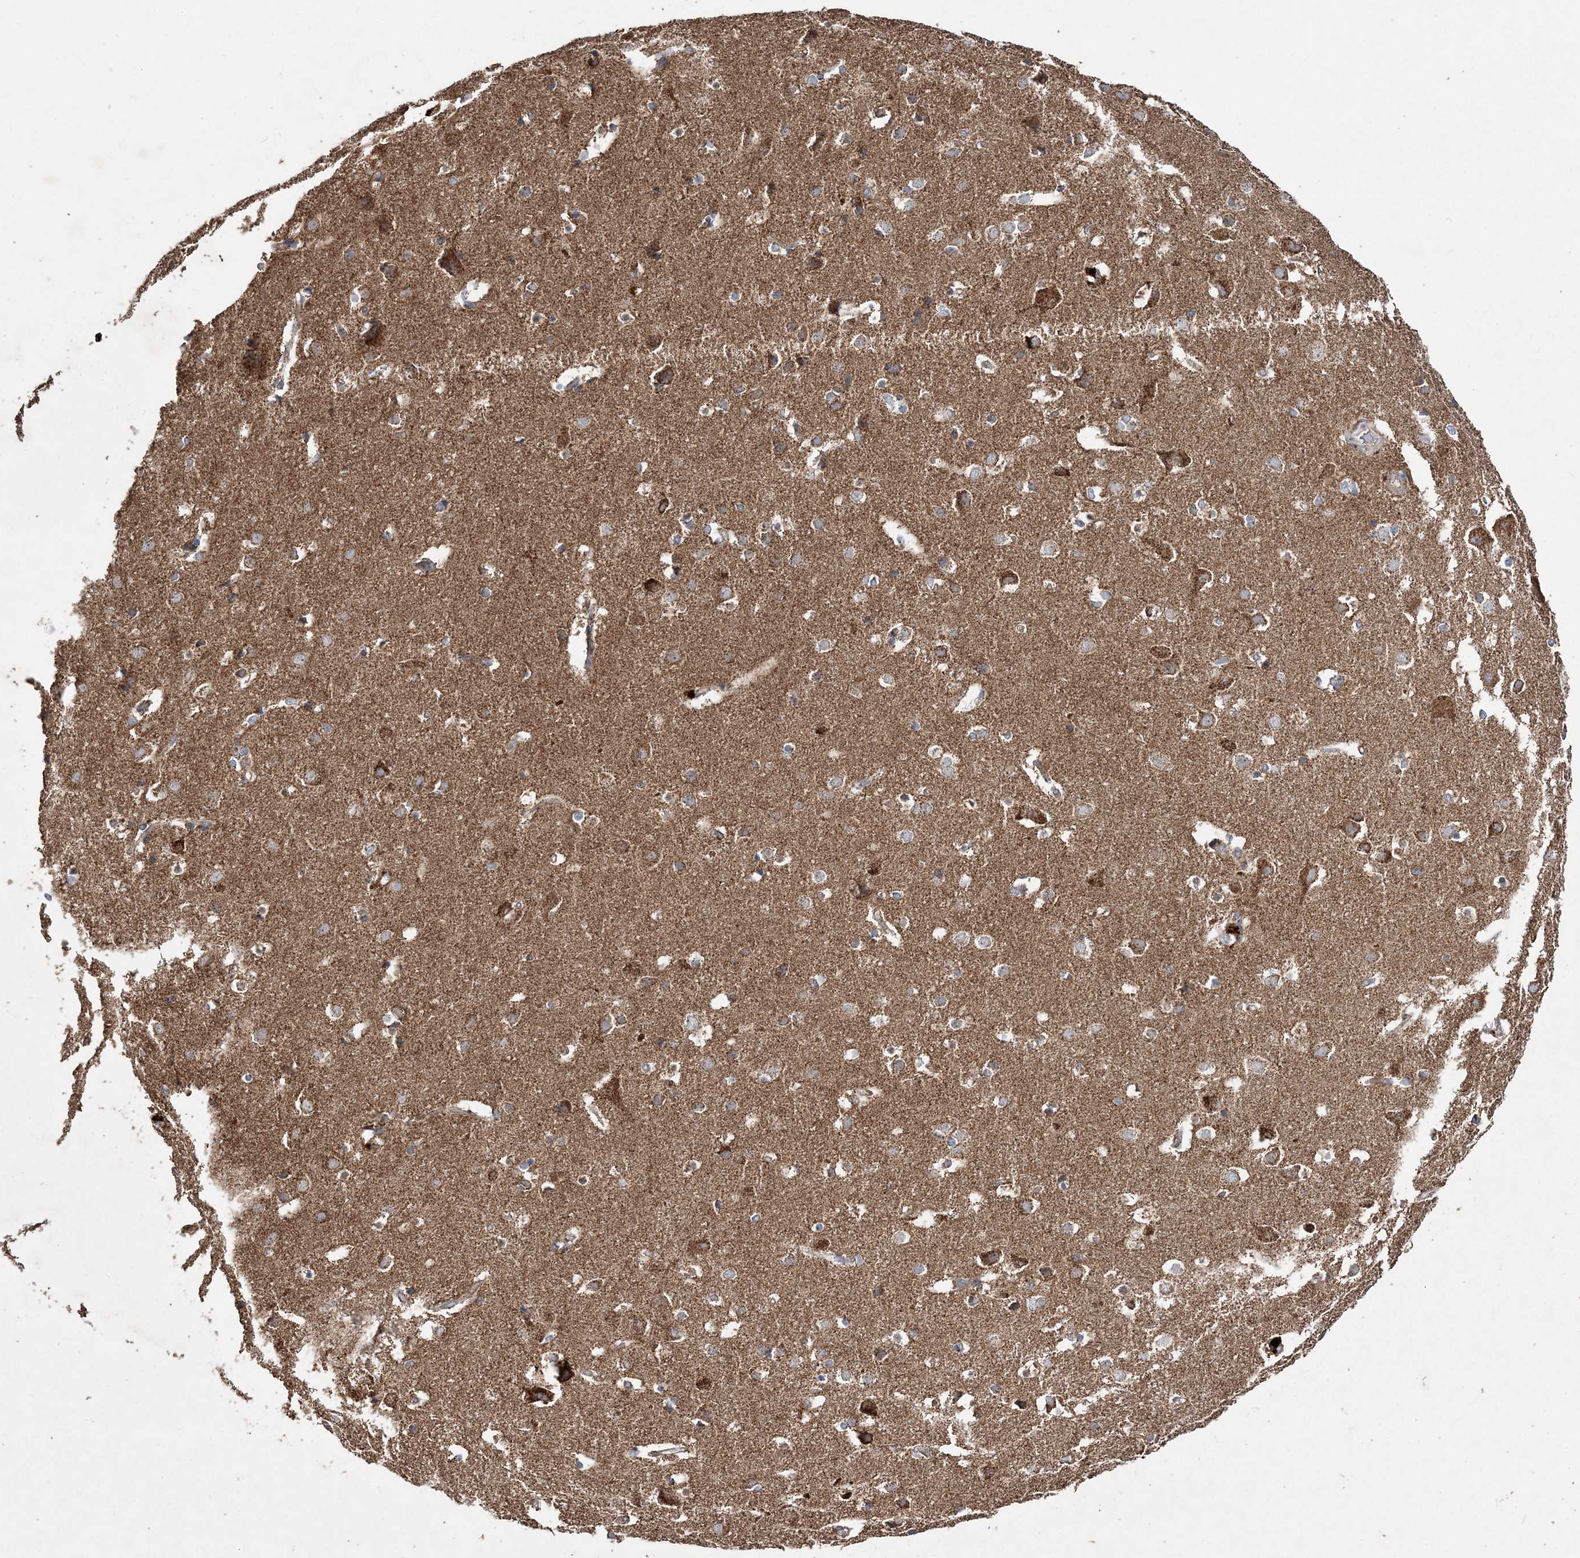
{"staining": {"intensity": "moderate", "quantity": ">75%", "location": "cytoplasmic/membranous"}, "tissue": "cerebral cortex", "cell_type": "Endothelial cells", "image_type": "normal", "snomed": [{"axis": "morphology", "description": "Normal tissue, NOS"}, {"axis": "topography", "description": "Cerebral cortex"}], "caption": "Immunohistochemical staining of normal cerebral cortex demonstrates medium levels of moderate cytoplasmic/membranous staining in approximately >75% of endothelial cells. Using DAB (3,3'-diaminobenzidine) (brown) and hematoxylin (blue) stains, captured at high magnification using brightfield microscopy.", "gene": "POC5", "patient": {"sex": "male", "age": 54}}